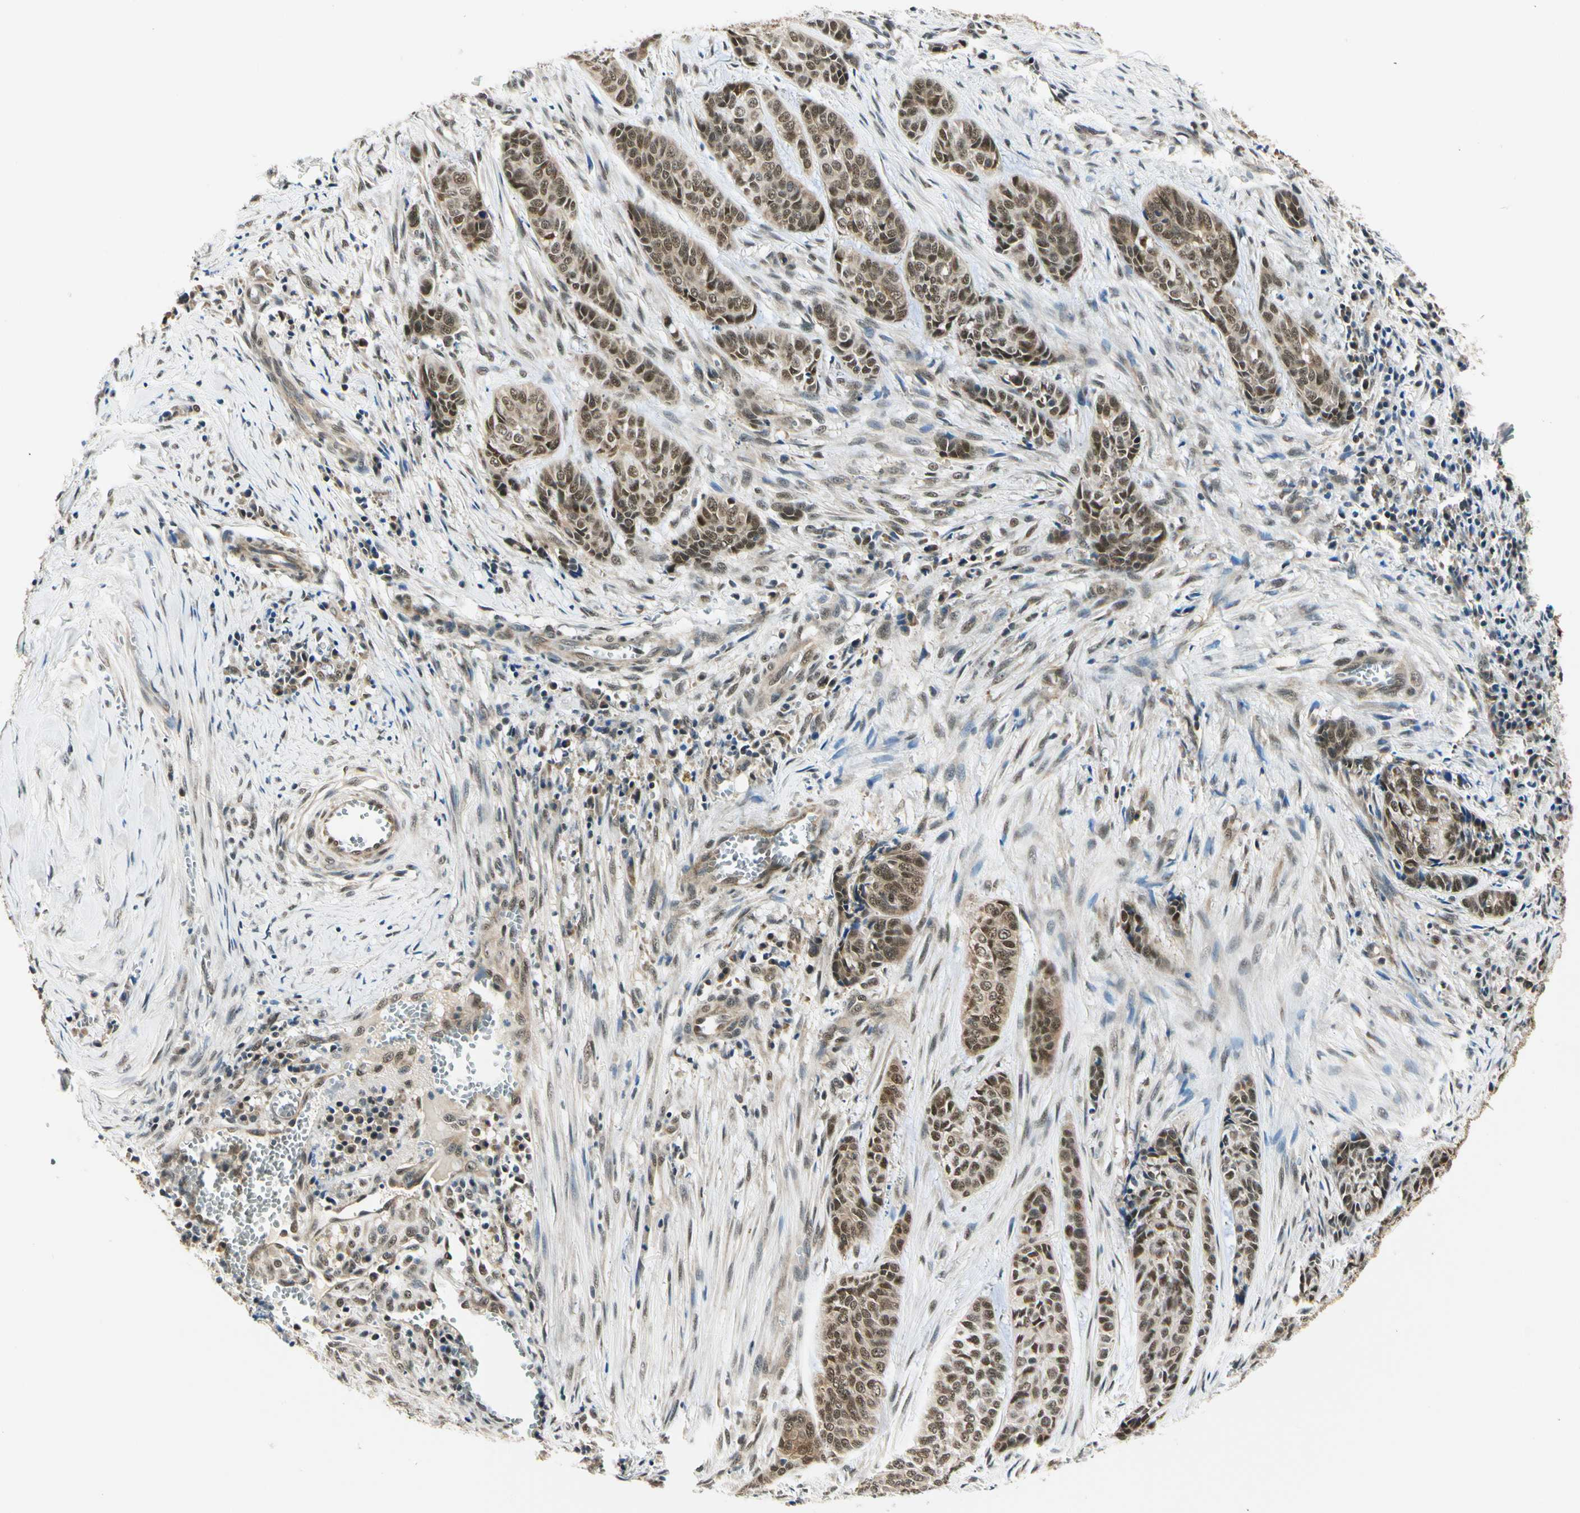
{"staining": {"intensity": "strong", "quantity": ">75%", "location": "cytoplasmic/membranous"}, "tissue": "skin cancer", "cell_type": "Tumor cells", "image_type": "cancer", "snomed": [{"axis": "morphology", "description": "Basal cell carcinoma"}, {"axis": "topography", "description": "Skin"}], "caption": "The photomicrograph displays immunohistochemical staining of skin basal cell carcinoma. There is strong cytoplasmic/membranous expression is identified in about >75% of tumor cells.", "gene": "PDK2", "patient": {"sex": "female", "age": 64}}